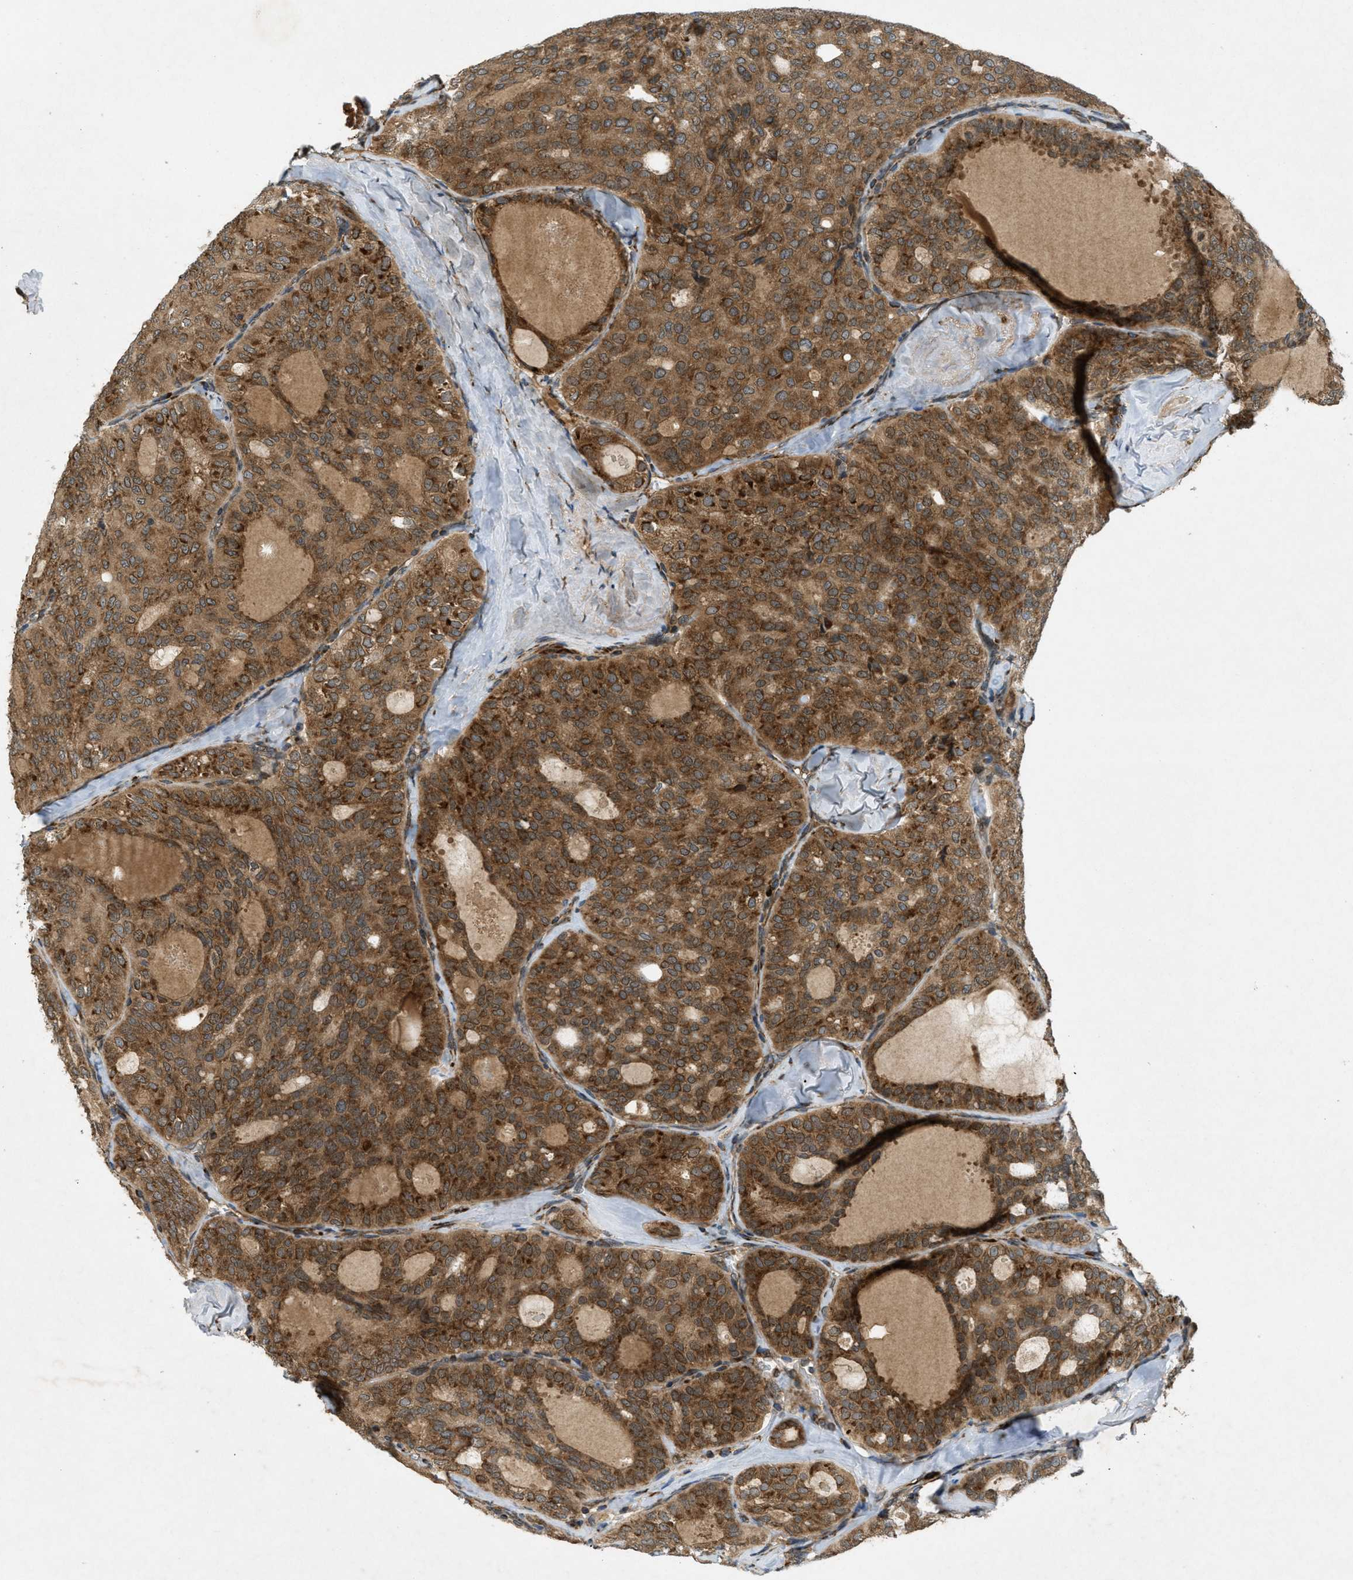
{"staining": {"intensity": "moderate", "quantity": ">75%", "location": "cytoplasmic/membranous"}, "tissue": "thyroid cancer", "cell_type": "Tumor cells", "image_type": "cancer", "snomed": [{"axis": "morphology", "description": "Follicular adenoma carcinoma, NOS"}, {"axis": "topography", "description": "Thyroid gland"}], "caption": "Follicular adenoma carcinoma (thyroid) stained with a brown dye demonstrates moderate cytoplasmic/membranous positive positivity in approximately >75% of tumor cells.", "gene": "PCDH18", "patient": {"sex": "male", "age": 75}}